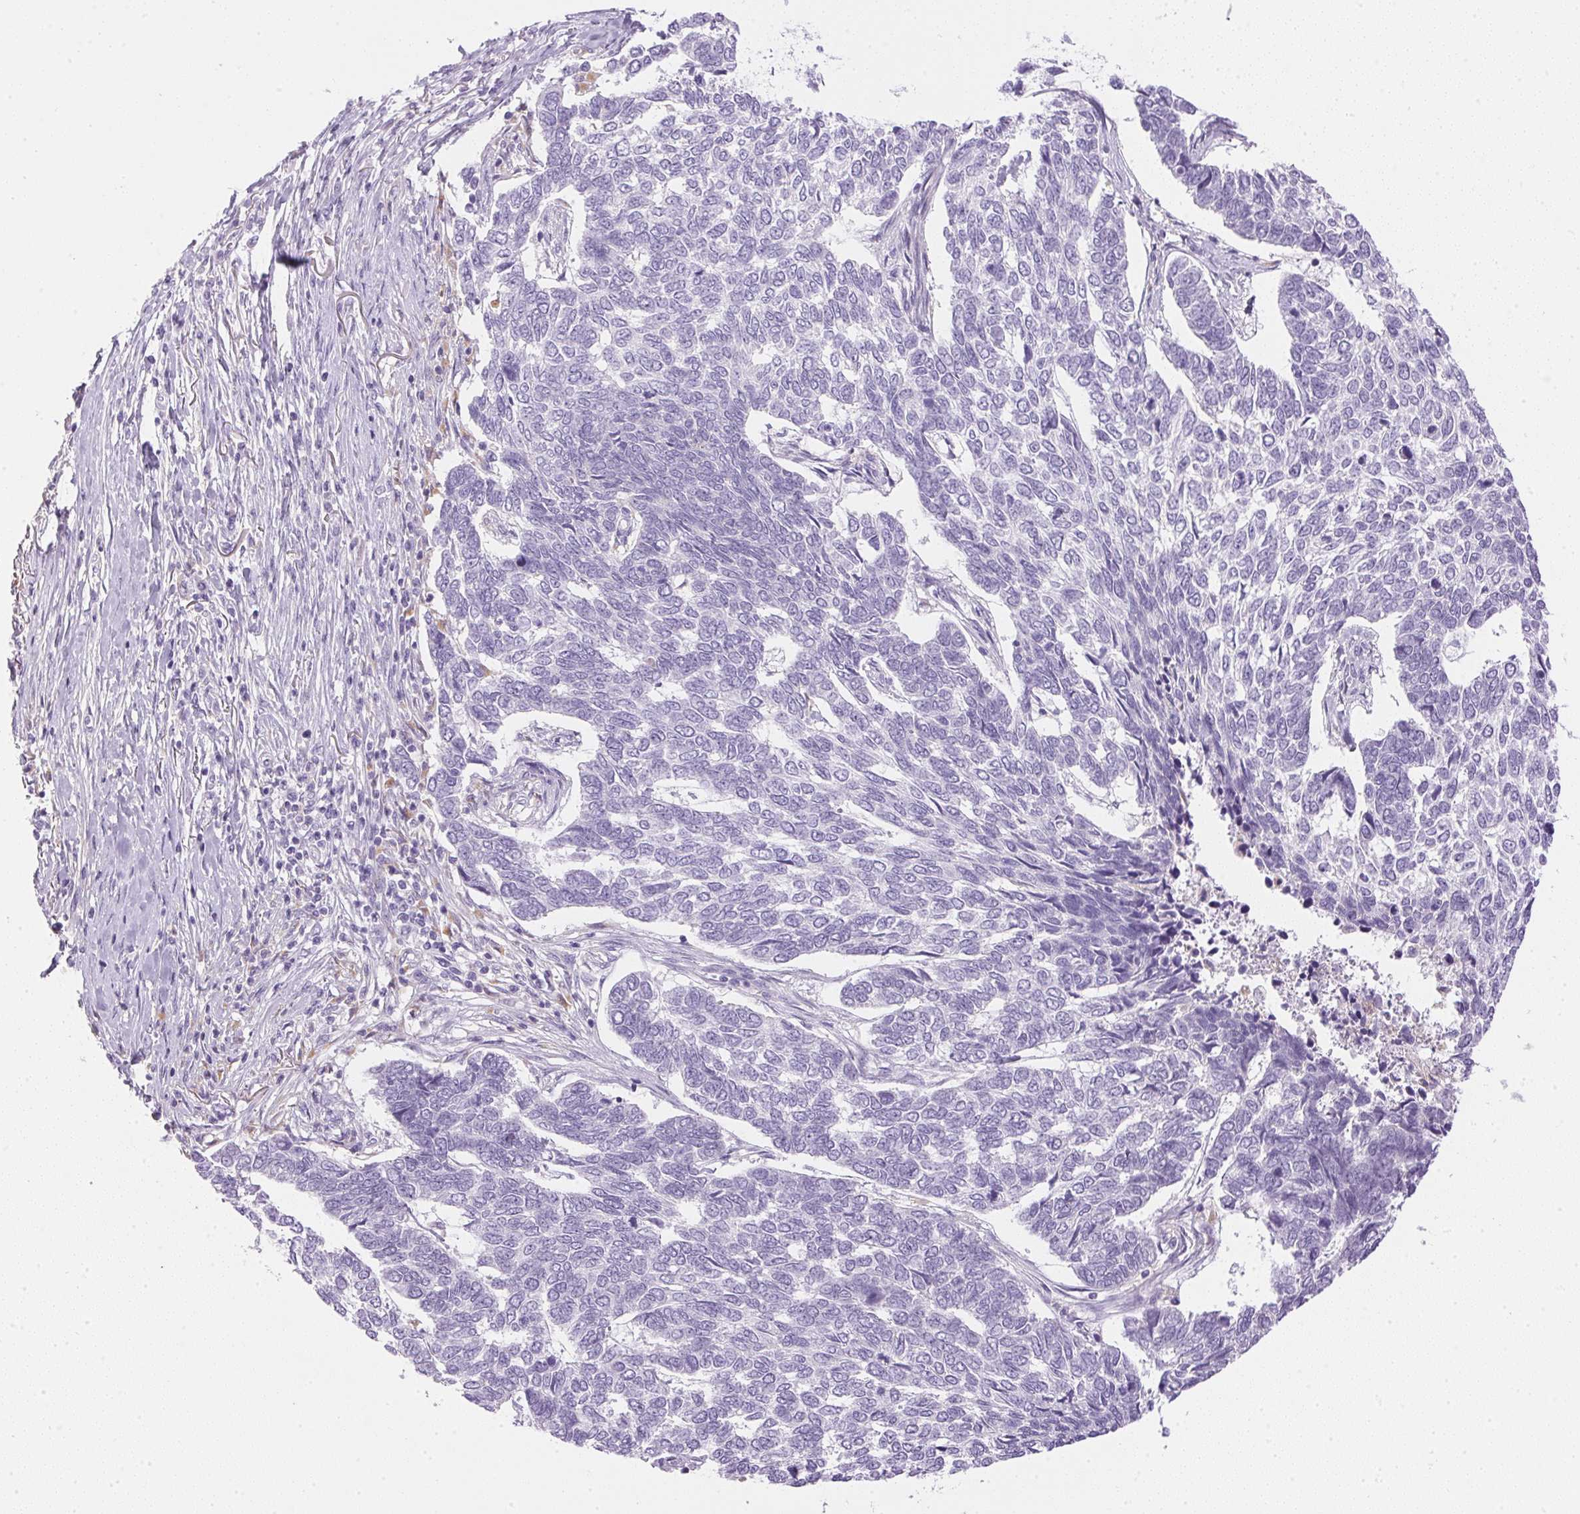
{"staining": {"intensity": "negative", "quantity": "none", "location": "none"}, "tissue": "skin cancer", "cell_type": "Tumor cells", "image_type": "cancer", "snomed": [{"axis": "morphology", "description": "Basal cell carcinoma"}, {"axis": "topography", "description": "Skin"}], "caption": "This is an immunohistochemistry (IHC) image of basal cell carcinoma (skin). There is no expression in tumor cells.", "gene": "ATP6V1G3", "patient": {"sex": "female", "age": 65}}